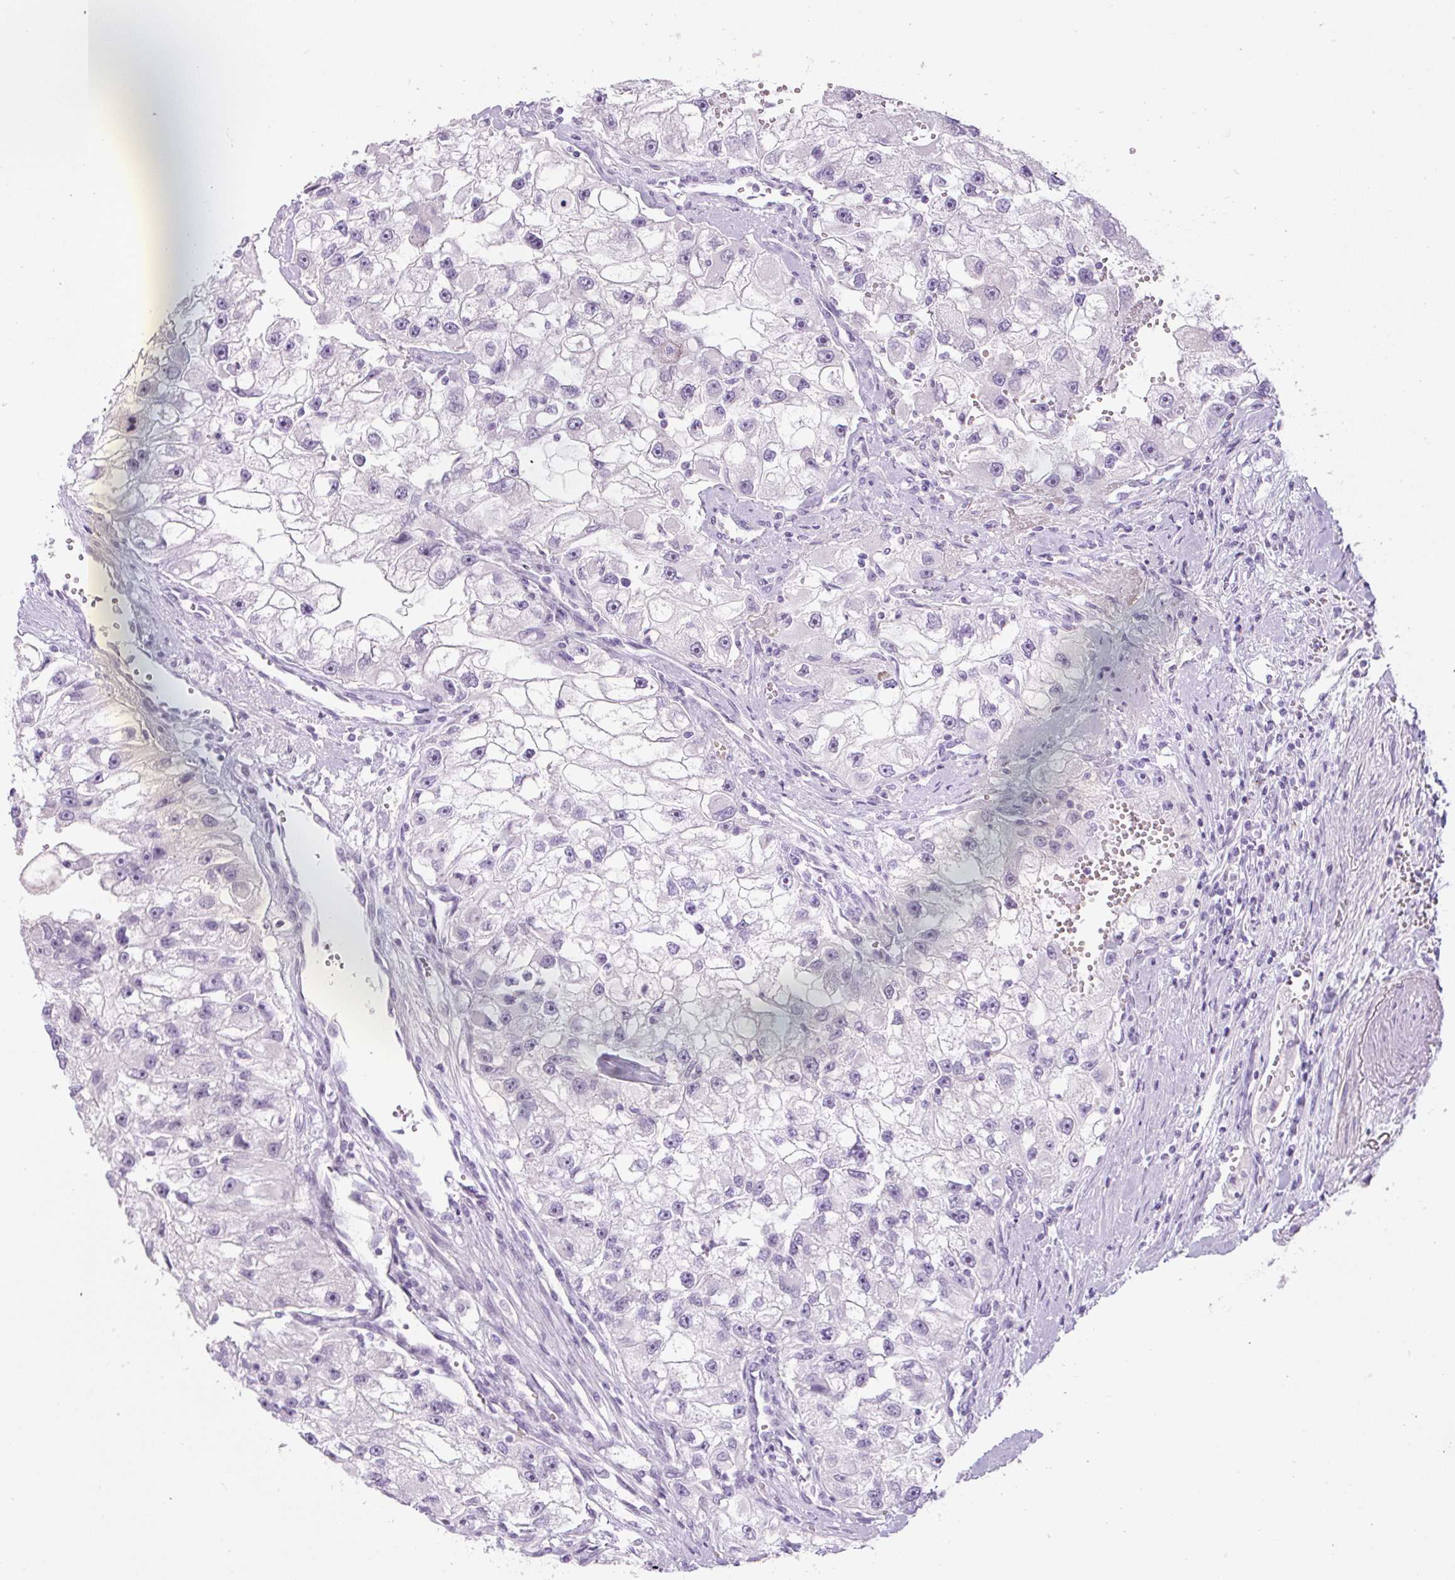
{"staining": {"intensity": "negative", "quantity": "none", "location": "none"}, "tissue": "renal cancer", "cell_type": "Tumor cells", "image_type": "cancer", "snomed": [{"axis": "morphology", "description": "Adenocarcinoma, NOS"}, {"axis": "topography", "description": "Kidney"}], "caption": "The image reveals no staining of tumor cells in renal adenocarcinoma.", "gene": "FGFBP3", "patient": {"sex": "male", "age": 63}}